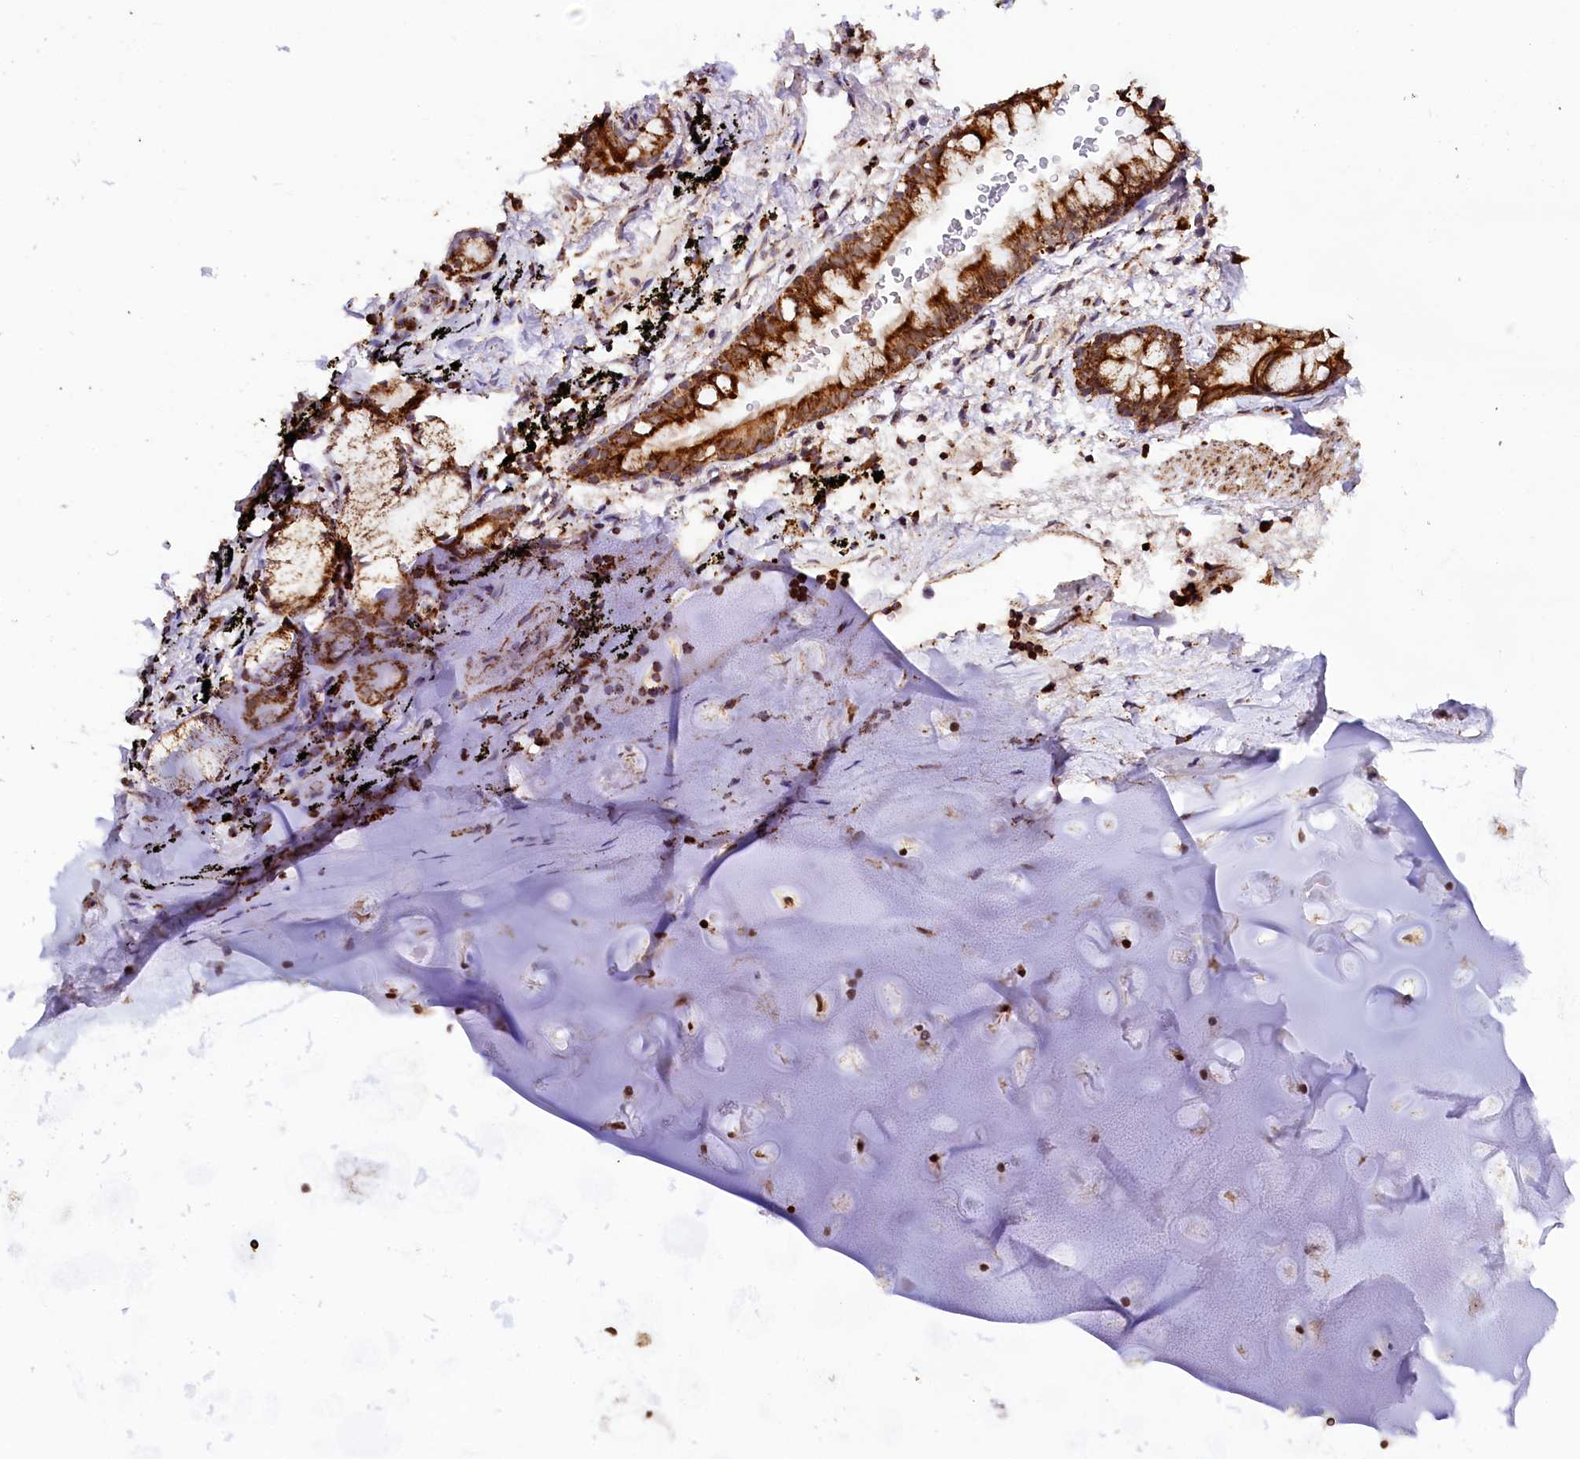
{"staining": {"intensity": "moderate", "quantity": "25%-75%", "location": "cytoplasmic/membranous"}, "tissue": "adipose tissue", "cell_type": "Adipocytes", "image_type": "normal", "snomed": [{"axis": "morphology", "description": "Normal tissue, NOS"}, {"axis": "topography", "description": "Lymph node"}, {"axis": "topography", "description": "Bronchus"}], "caption": "Moderate cytoplasmic/membranous staining for a protein is present in approximately 25%-75% of adipocytes of unremarkable adipose tissue using immunohistochemistry.", "gene": "KLC2", "patient": {"sex": "male", "age": 63}}